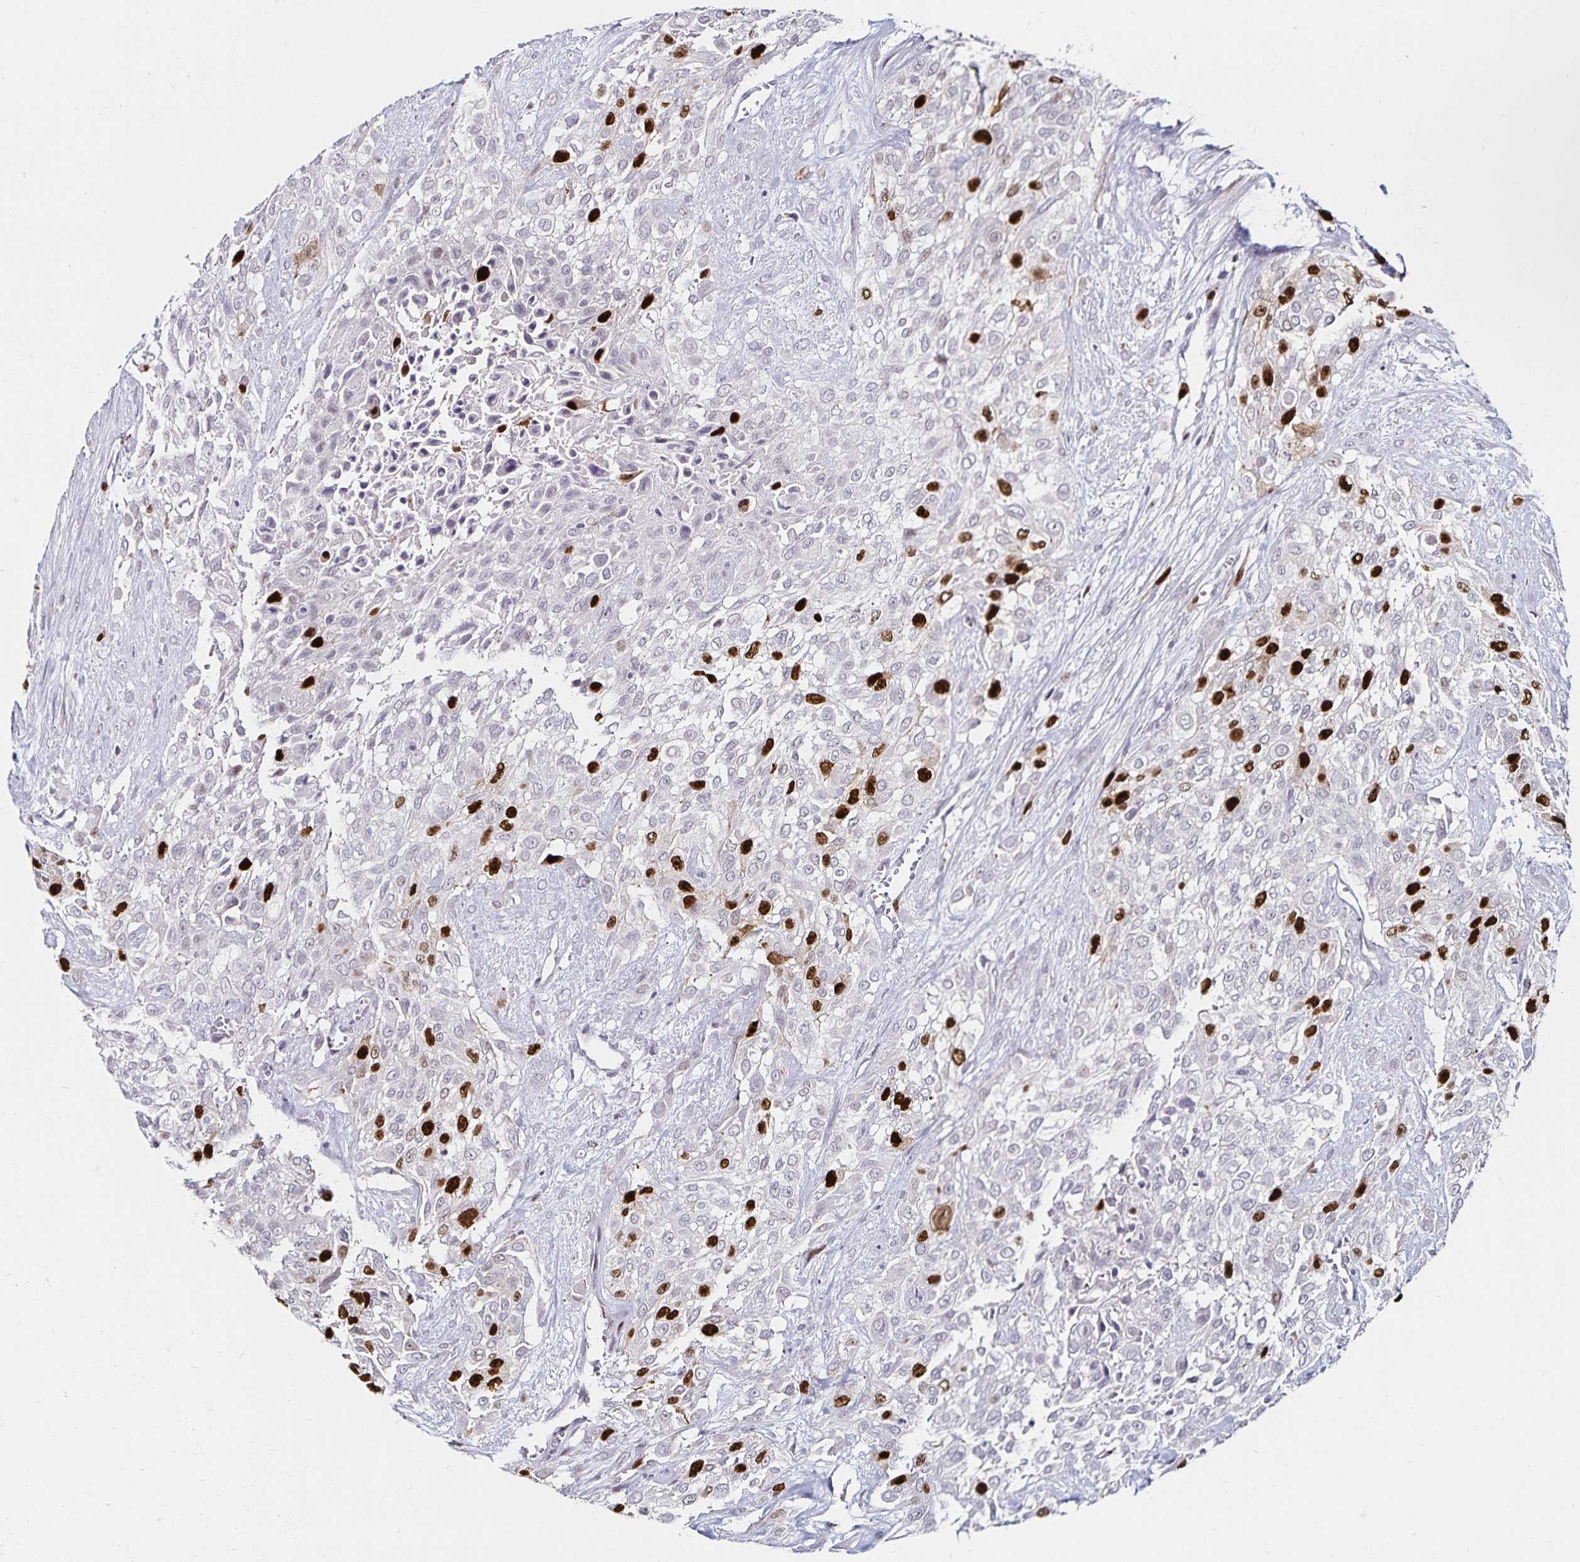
{"staining": {"intensity": "strong", "quantity": "<25%", "location": "nuclear"}, "tissue": "urothelial cancer", "cell_type": "Tumor cells", "image_type": "cancer", "snomed": [{"axis": "morphology", "description": "Urothelial carcinoma, High grade"}, {"axis": "topography", "description": "Urinary bladder"}], "caption": "This image reveals immunohistochemistry staining of high-grade urothelial carcinoma, with medium strong nuclear expression in about <25% of tumor cells.", "gene": "ANLN", "patient": {"sex": "male", "age": 57}}